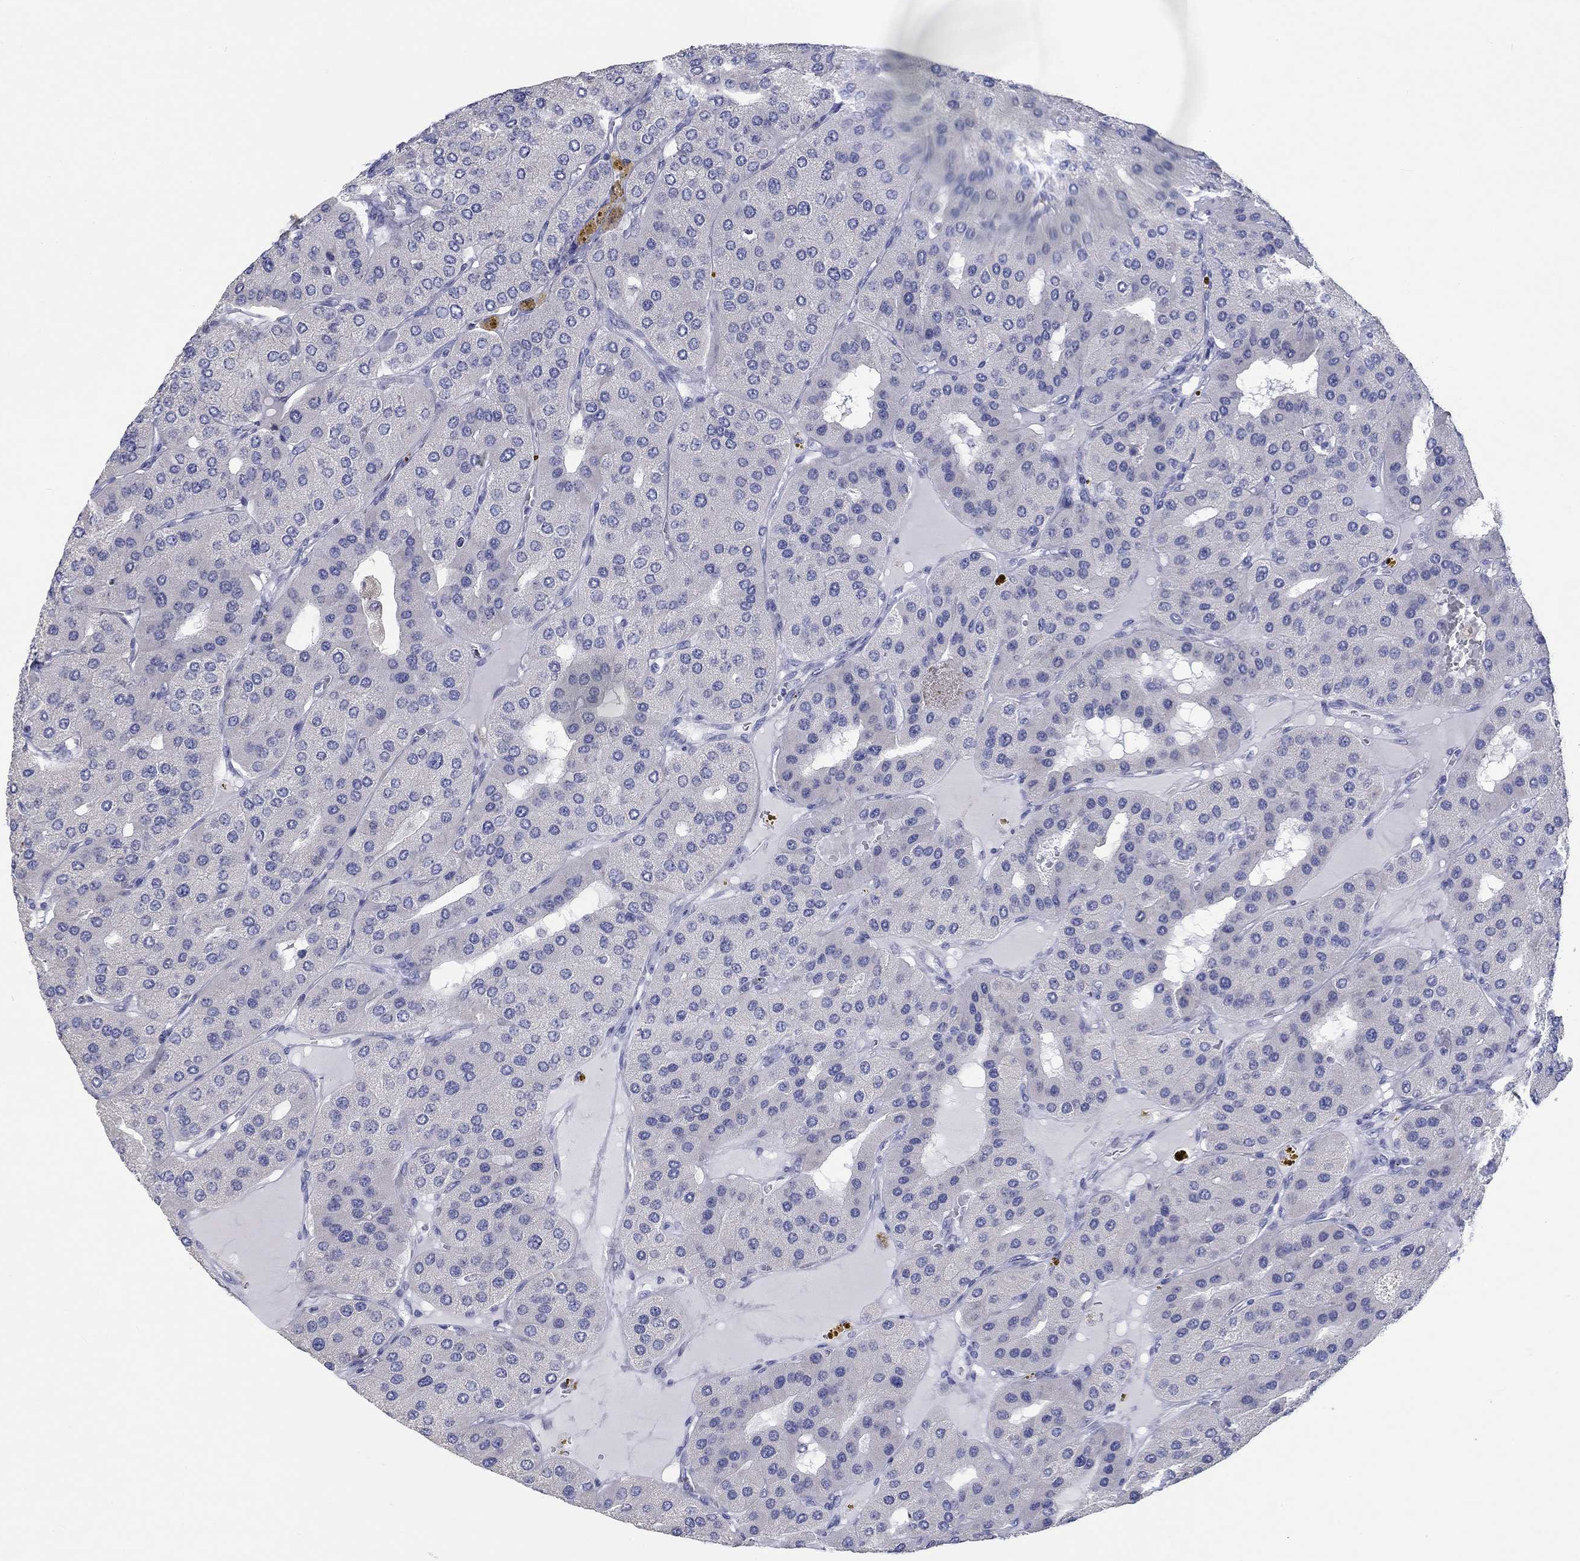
{"staining": {"intensity": "negative", "quantity": "none", "location": "none"}, "tissue": "parathyroid gland", "cell_type": "Glandular cells", "image_type": "normal", "snomed": [{"axis": "morphology", "description": "Normal tissue, NOS"}, {"axis": "morphology", "description": "Adenoma, NOS"}, {"axis": "topography", "description": "Parathyroid gland"}], "caption": "IHC micrograph of normal parathyroid gland: parathyroid gland stained with DAB (3,3'-diaminobenzidine) exhibits no significant protein staining in glandular cells.", "gene": "LRRC4C", "patient": {"sex": "female", "age": 86}}